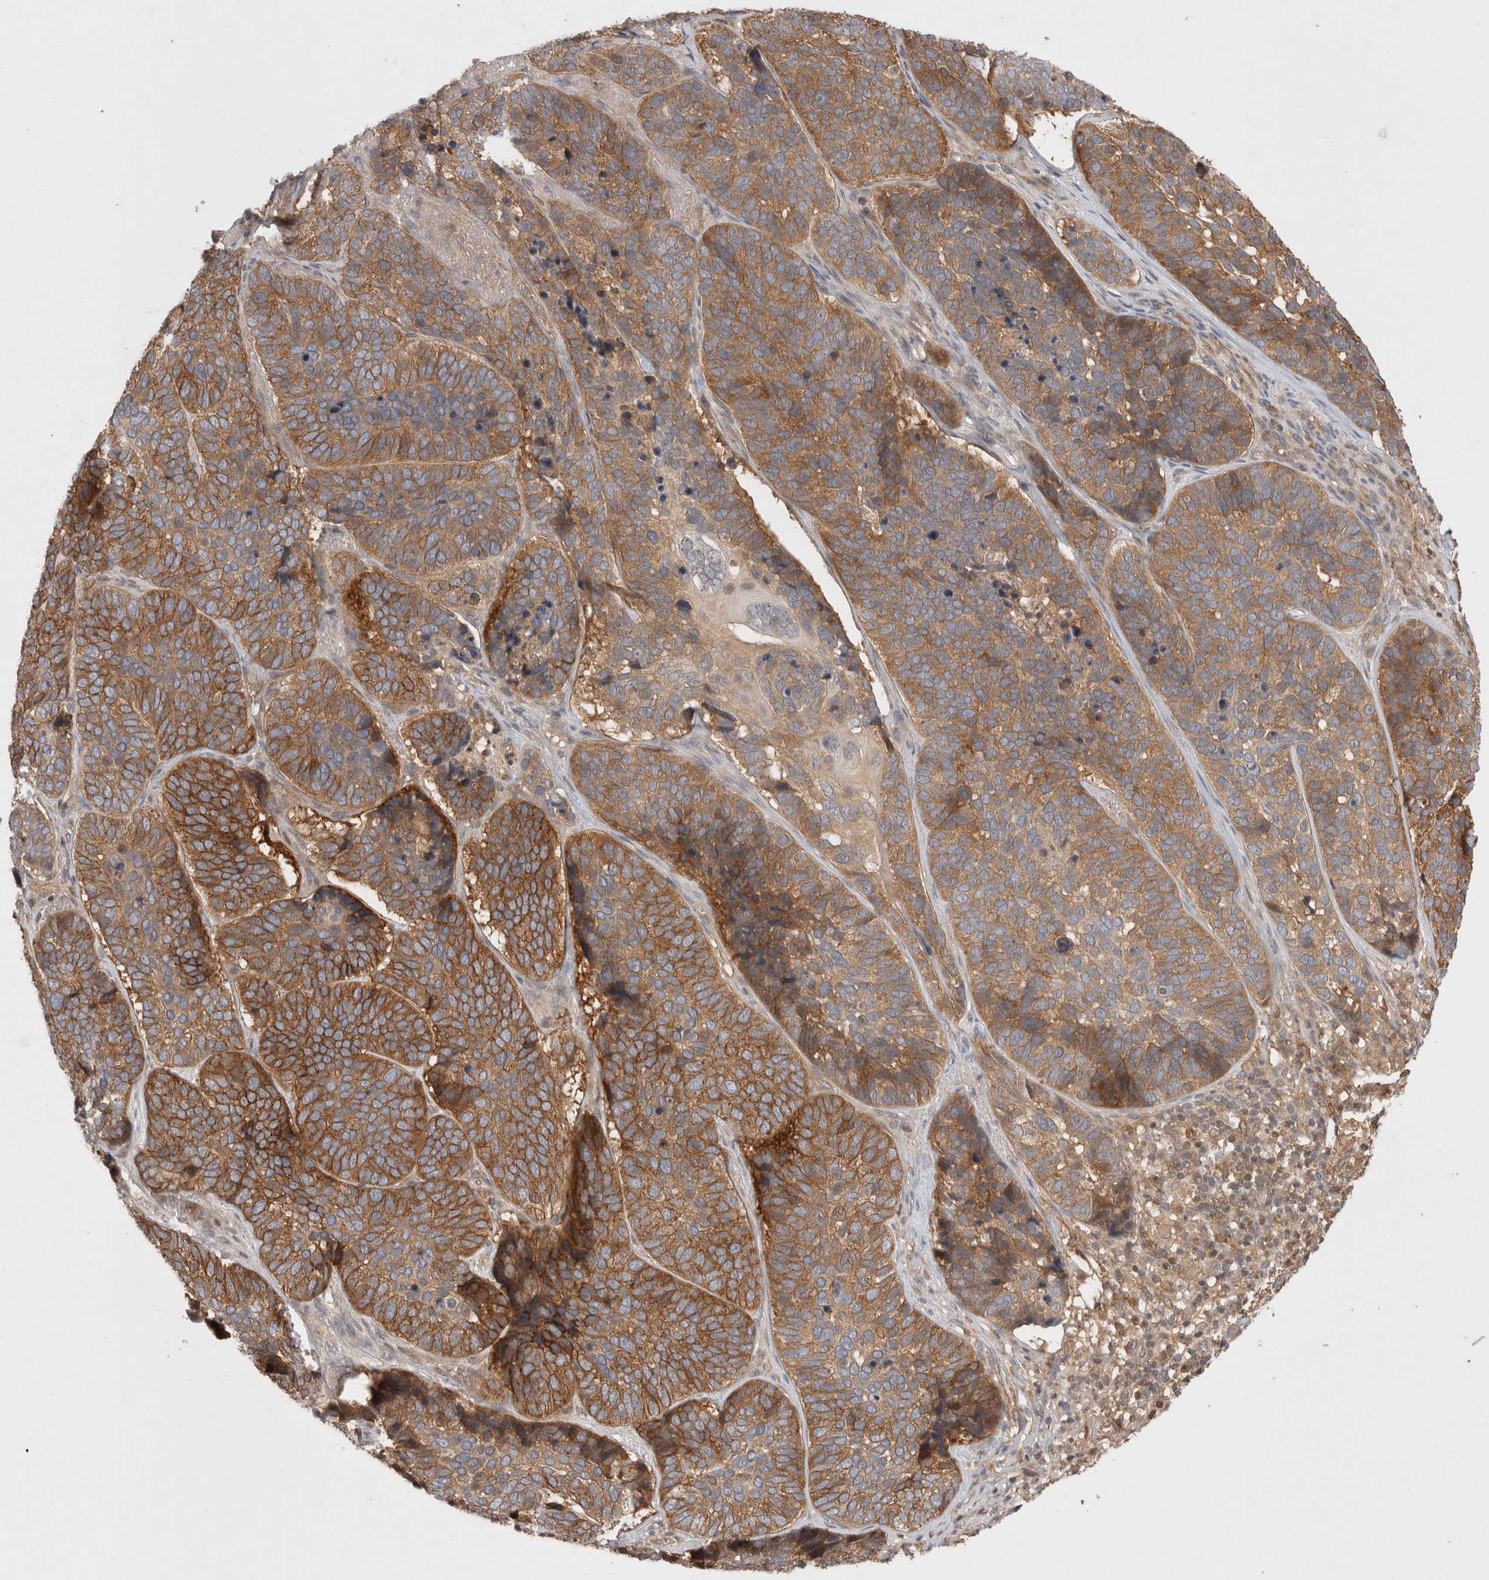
{"staining": {"intensity": "moderate", "quantity": ">75%", "location": "cytoplasmic/membranous"}, "tissue": "skin cancer", "cell_type": "Tumor cells", "image_type": "cancer", "snomed": [{"axis": "morphology", "description": "Basal cell carcinoma"}, {"axis": "topography", "description": "Skin"}], "caption": "Skin cancer stained for a protein (brown) displays moderate cytoplasmic/membranous positive positivity in approximately >75% of tumor cells.", "gene": "HTT", "patient": {"sex": "male", "age": 62}}